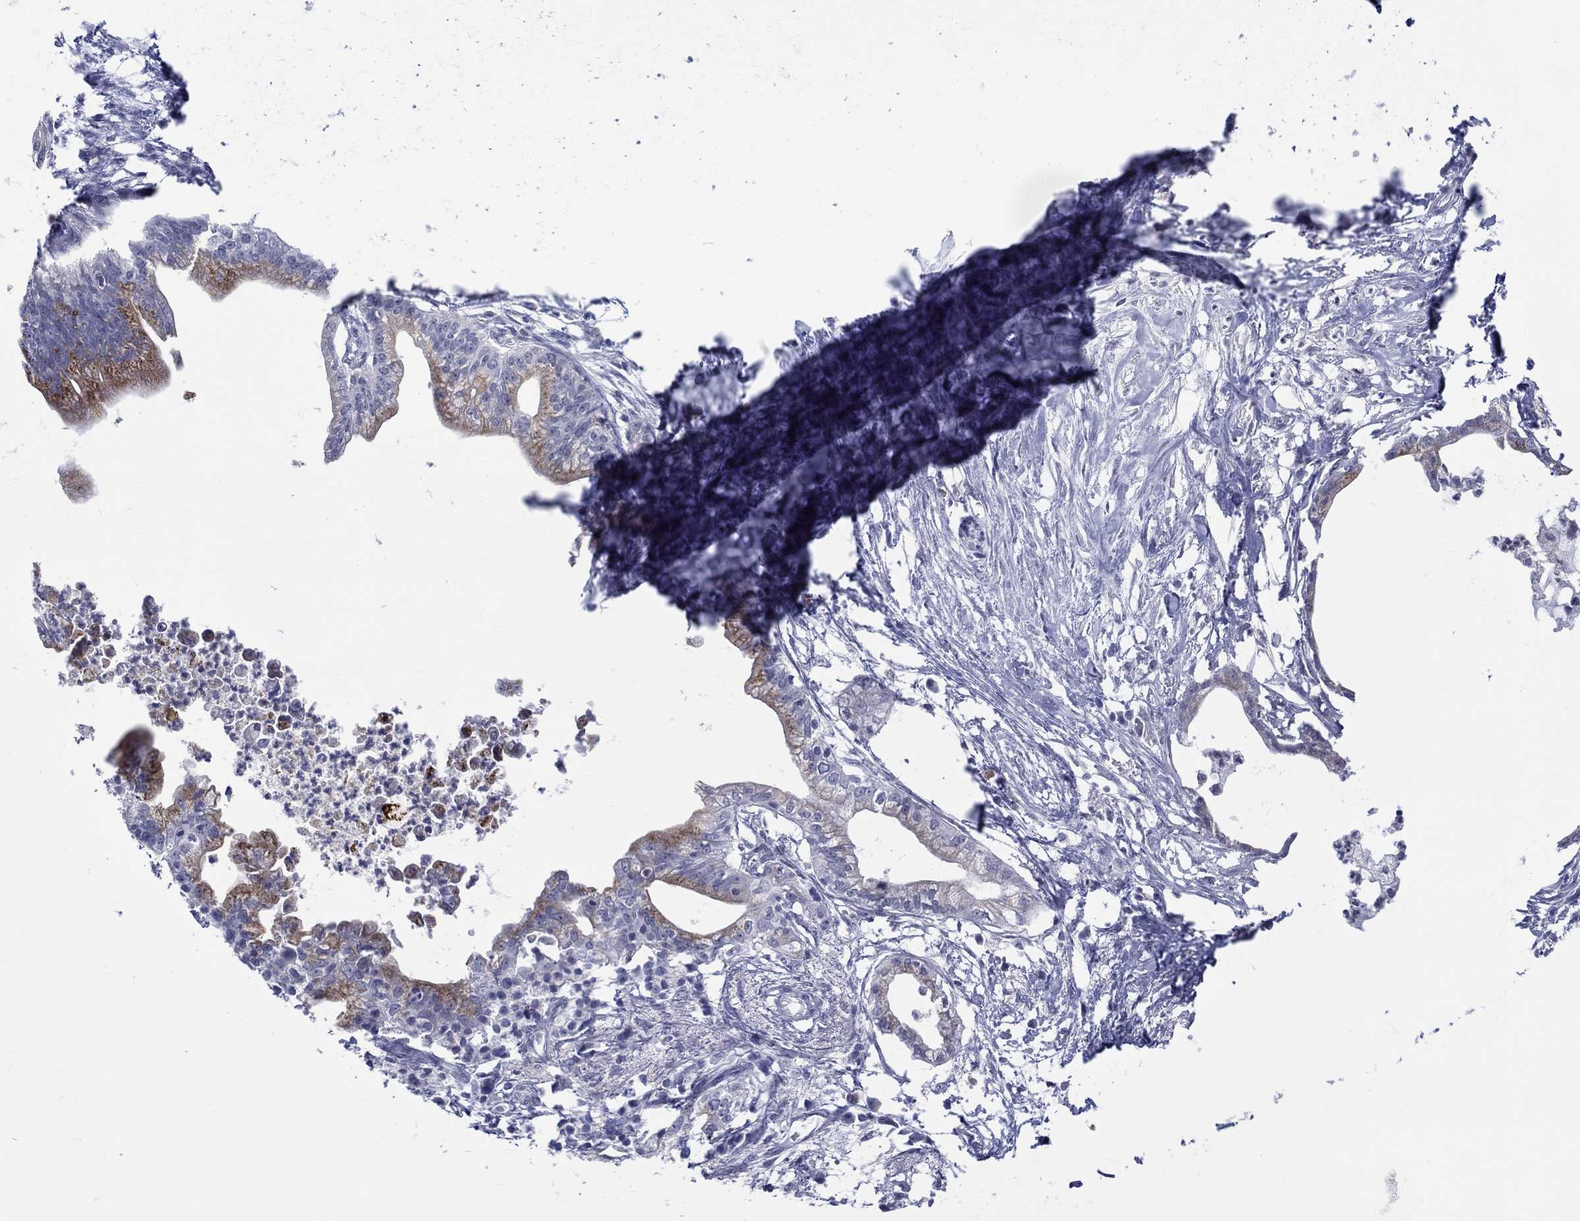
{"staining": {"intensity": "moderate", "quantity": "<25%", "location": "cytoplasmic/membranous"}, "tissue": "pancreatic cancer", "cell_type": "Tumor cells", "image_type": "cancer", "snomed": [{"axis": "morphology", "description": "Normal tissue, NOS"}, {"axis": "morphology", "description": "Adenocarcinoma, NOS"}, {"axis": "topography", "description": "Pancreas"}], "caption": "High-magnification brightfield microscopy of adenocarcinoma (pancreatic) stained with DAB (brown) and counterstained with hematoxylin (blue). tumor cells exhibit moderate cytoplasmic/membranous expression is appreciated in approximately<25% of cells. Using DAB (brown) and hematoxylin (blue) stains, captured at high magnification using brightfield microscopy.", "gene": "ST6GALNAC1", "patient": {"sex": "female", "age": 58}}